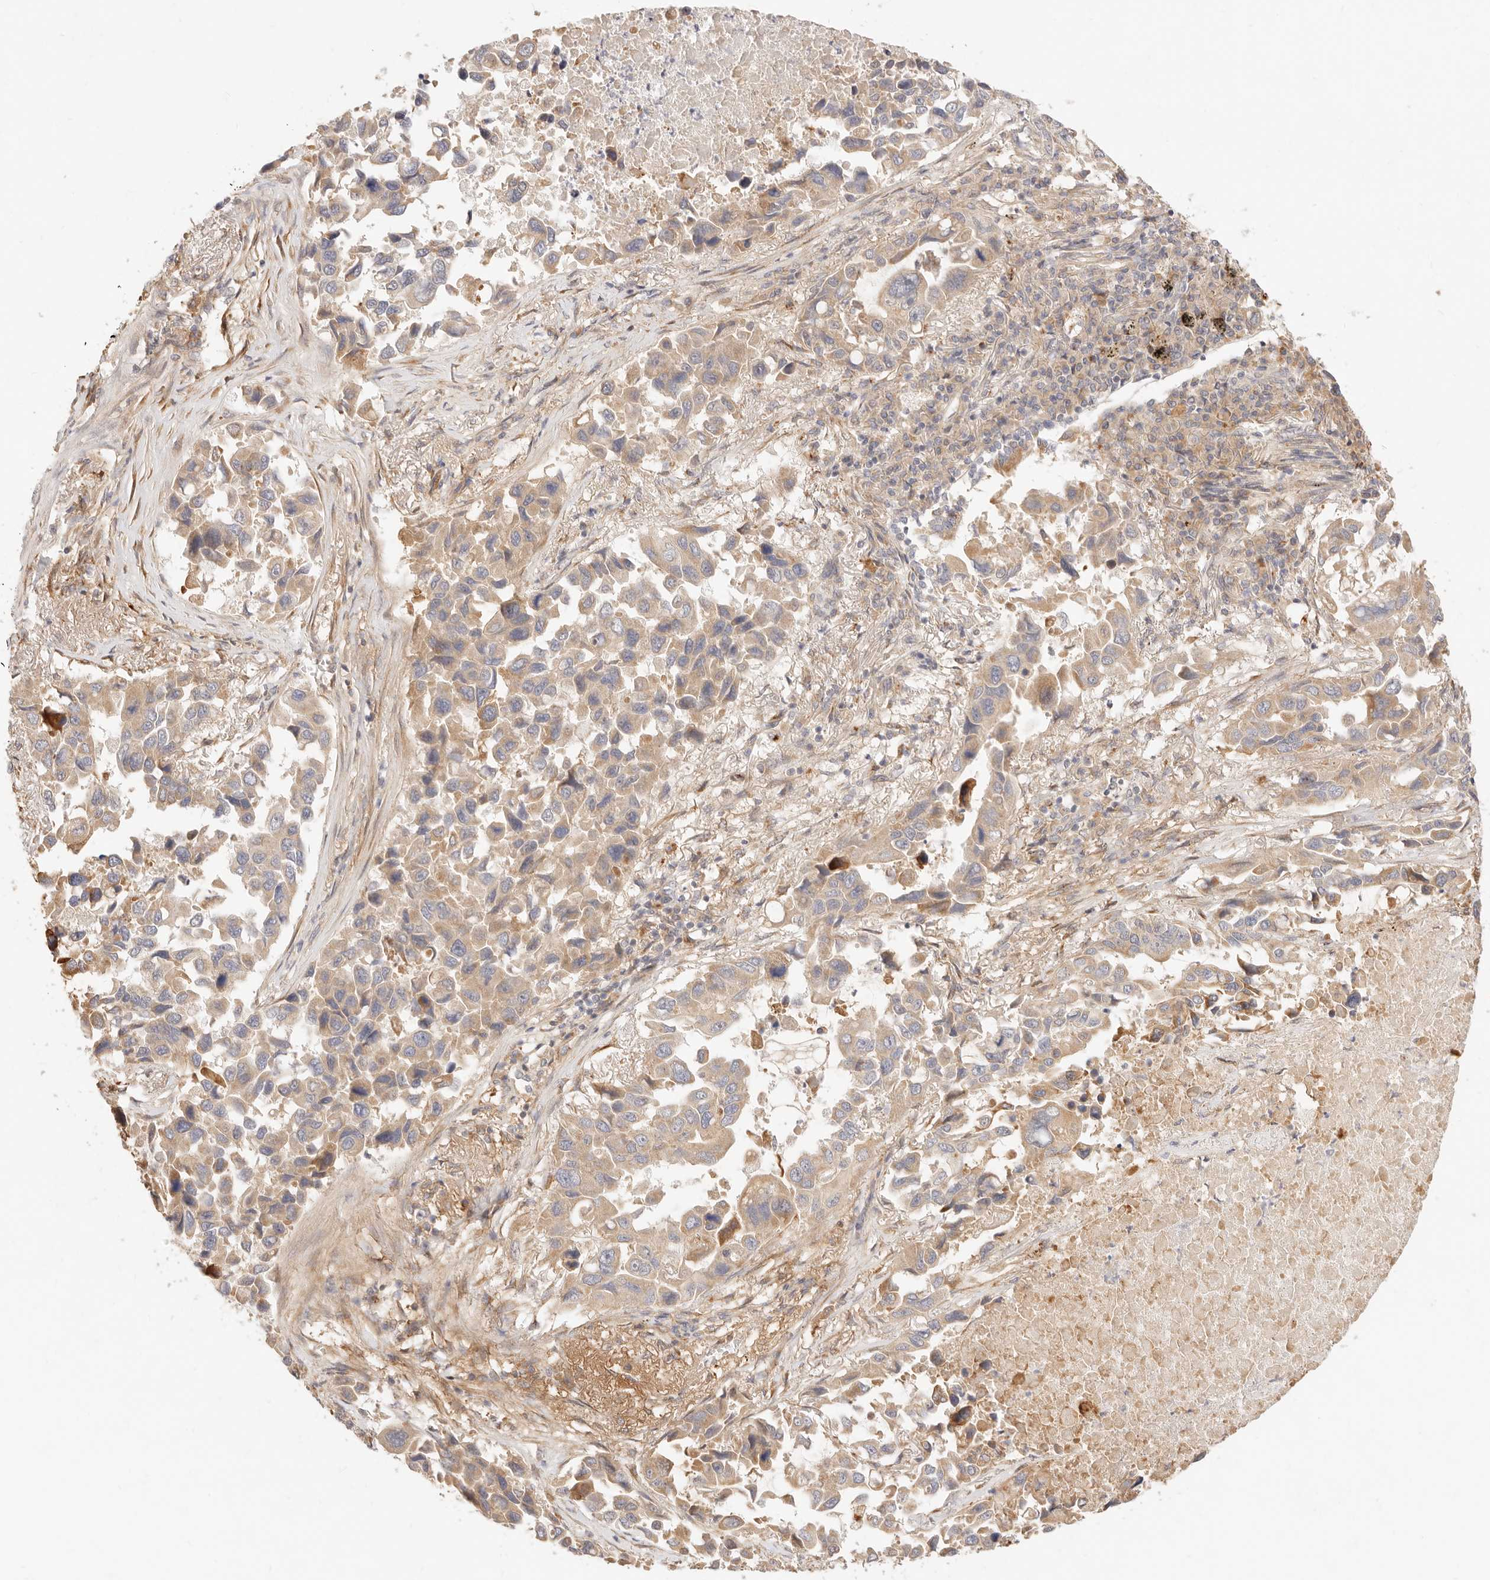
{"staining": {"intensity": "weak", "quantity": ">75%", "location": "cytoplasmic/membranous"}, "tissue": "lung cancer", "cell_type": "Tumor cells", "image_type": "cancer", "snomed": [{"axis": "morphology", "description": "Adenocarcinoma, NOS"}, {"axis": "topography", "description": "Lung"}], "caption": "Immunohistochemical staining of lung cancer demonstrates low levels of weak cytoplasmic/membranous protein positivity in approximately >75% of tumor cells. (brown staining indicates protein expression, while blue staining denotes nuclei).", "gene": "UBXN10", "patient": {"sex": "male", "age": 64}}